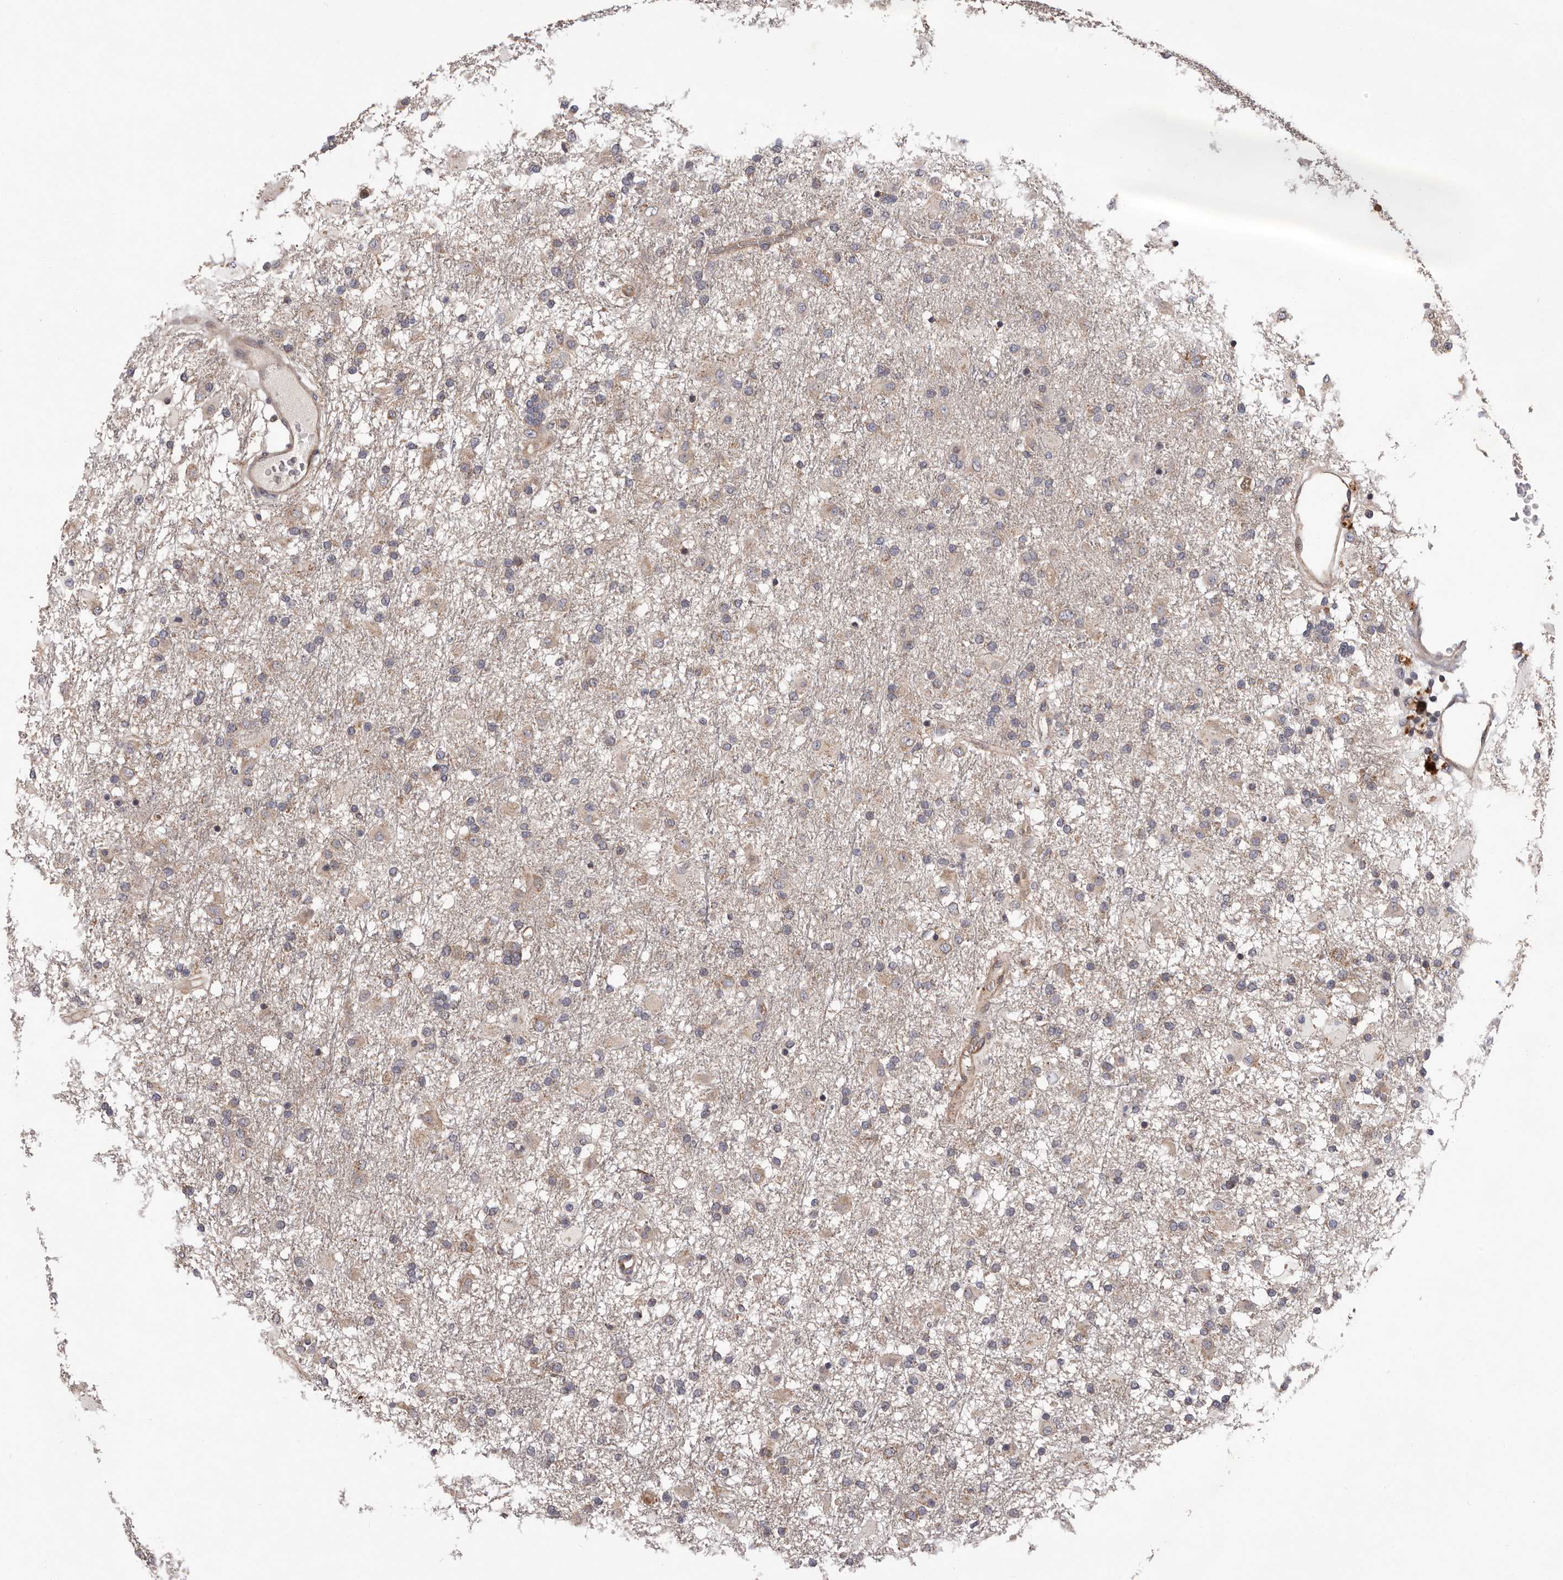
{"staining": {"intensity": "weak", "quantity": "25%-75%", "location": "cytoplasmic/membranous"}, "tissue": "glioma", "cell_type": "Tumor cells", "image_type": "cancer", "snomed": [{"axis": "morphology", "description": "Glioma, malignant, Low grade"}, {"axis": "topography", "description": "Brain"}], "caption": "Malignant low-grade glioma stained for a protein exhibits weak cytoplasmic/membranous positivity in tumor cells.", "gene": "VPS37A", "patient": {"sex": "male", "age": 65}}